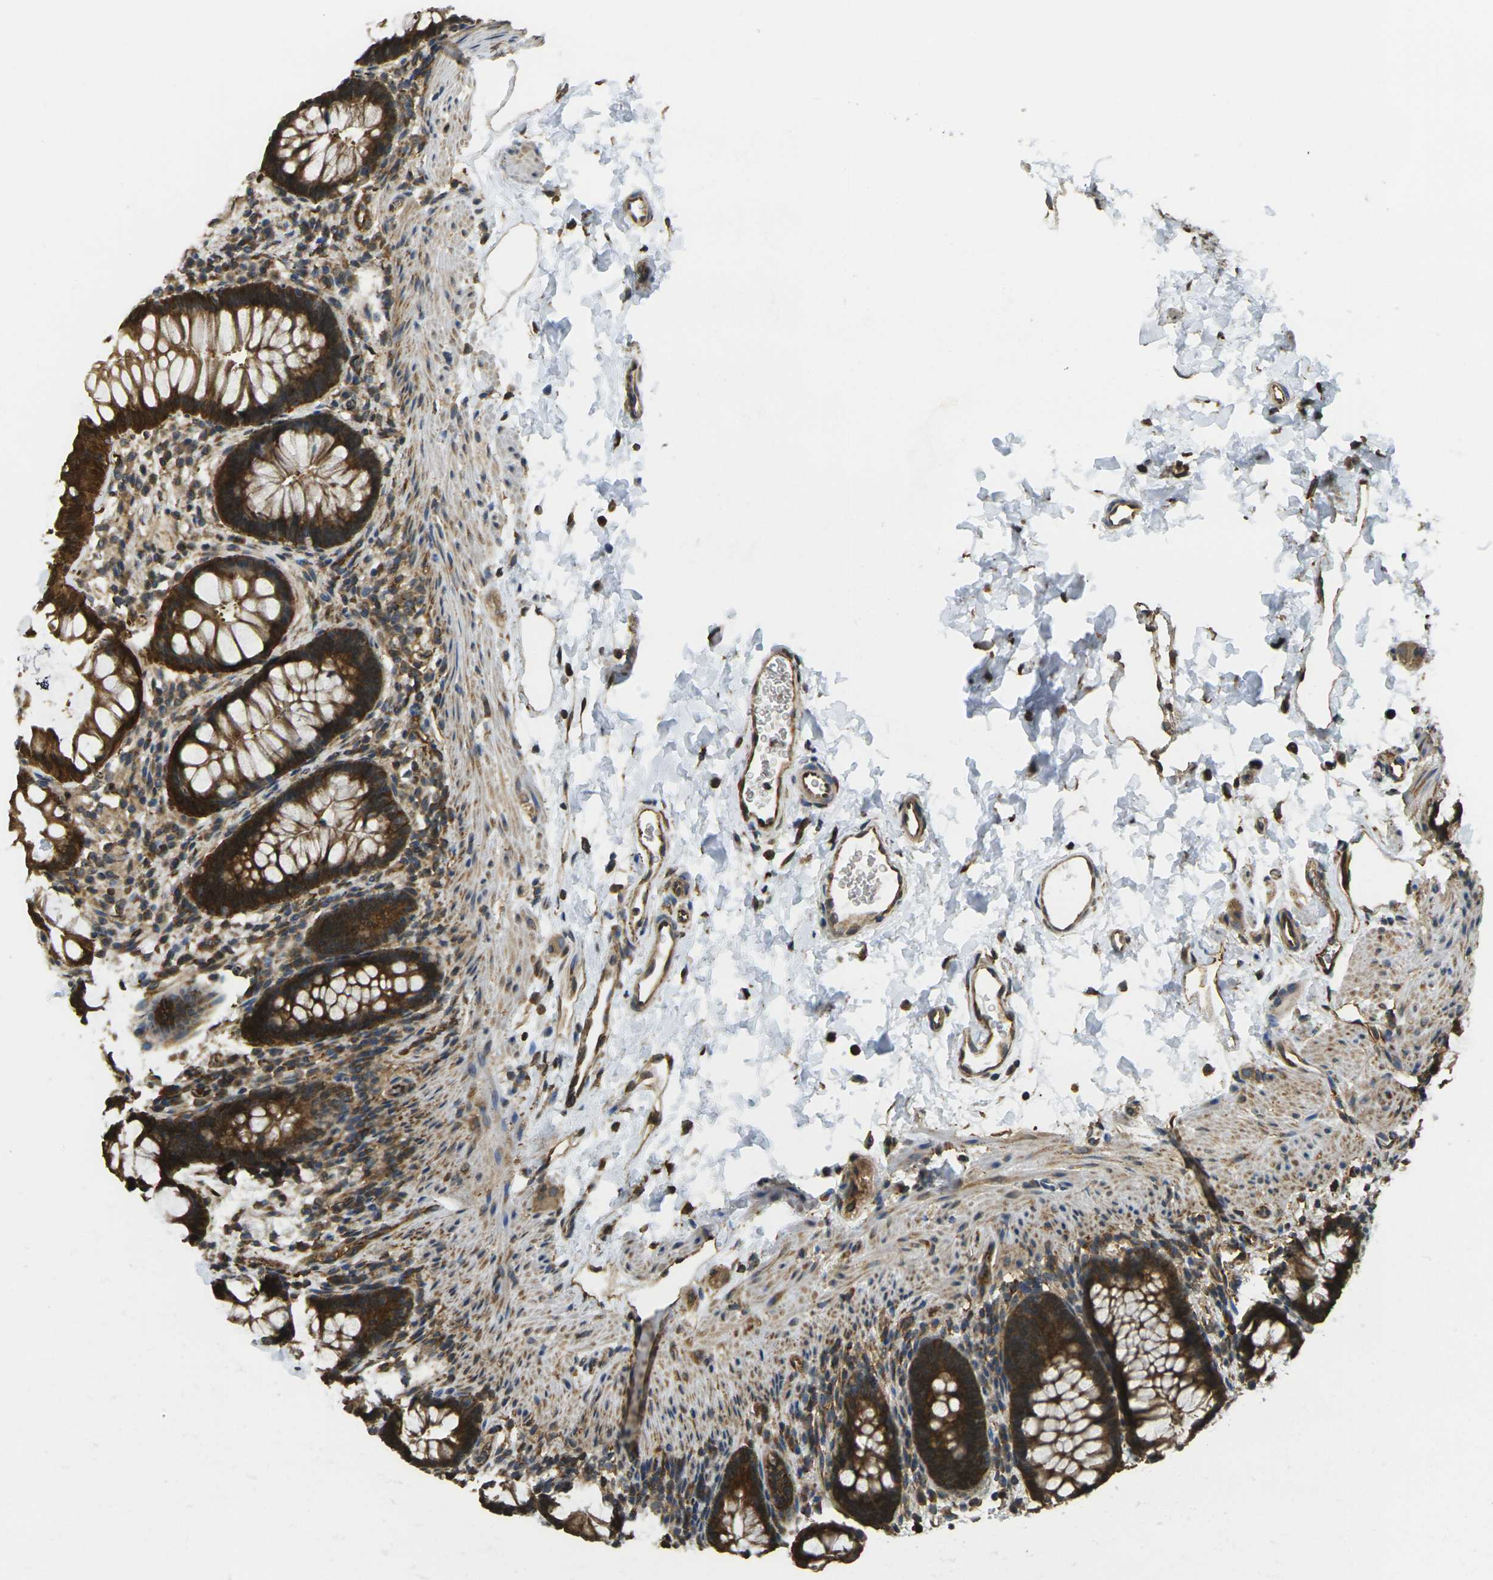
{"staining": {"intensity": "strong", "quantity": ">75%", "location": "cytoplasmic/membranous"}, "tissue": "rectum", "cell_type": "Glandular cells", "image_type": "normal", "snomed": [{"axis": "morphology", "description": "Normal tissue, NOS"}, {"axis": "topography", "description": "Rectum"}], "caption": "Protein analysis of unremarkable rectum shows strong cytoplasmic/membranous expression in approximately >75% of glandular cells. (IHC, brightfield microscopy, high magnification).", "gene": "CAST", "patient": {"sex": "female", "age": 24}}